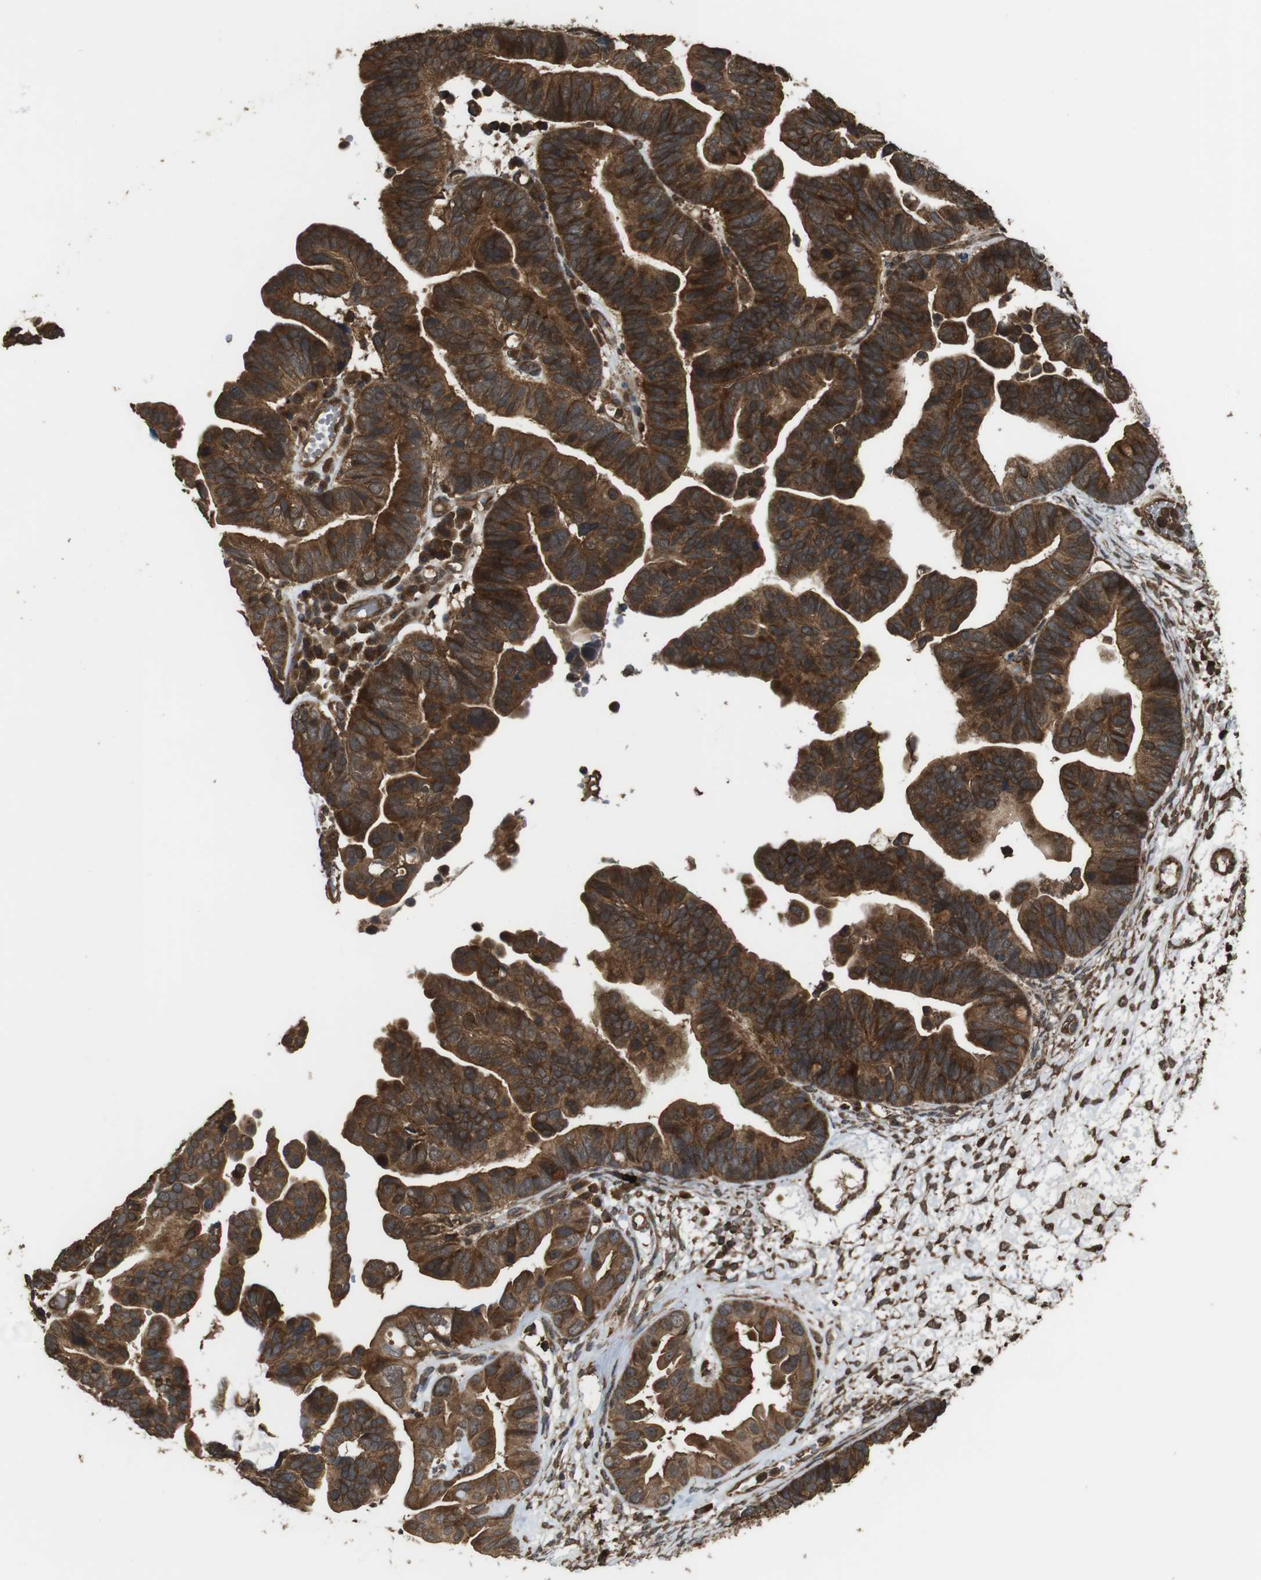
{"staining": {"intensity": "strong", "quantity": ">75%", "location": "cytoplasmic/membranous"}, "tissue": "ovarian cancer", "cell_type": "Tumor cells", "image_type": "cancer", "snomed": [{"axis": "morphology", "description": "Cystadenocarcinoma, serous, NOS"}, {"axis": "topography", "description": "Ovary"}], "caption": "A high-resolution micrograph shows IHC staining of ovarian cancer (serous cystadenocarcinoma), which displays strong cytoplasmic/membranous staining in about >75% of tumor cells. (DAB (3,3'-diaminobenzidine) IHC with brightfield microscopy, high magnification).", "gene": "BAG4", "patient": {"sex": "female", "age": 56}}